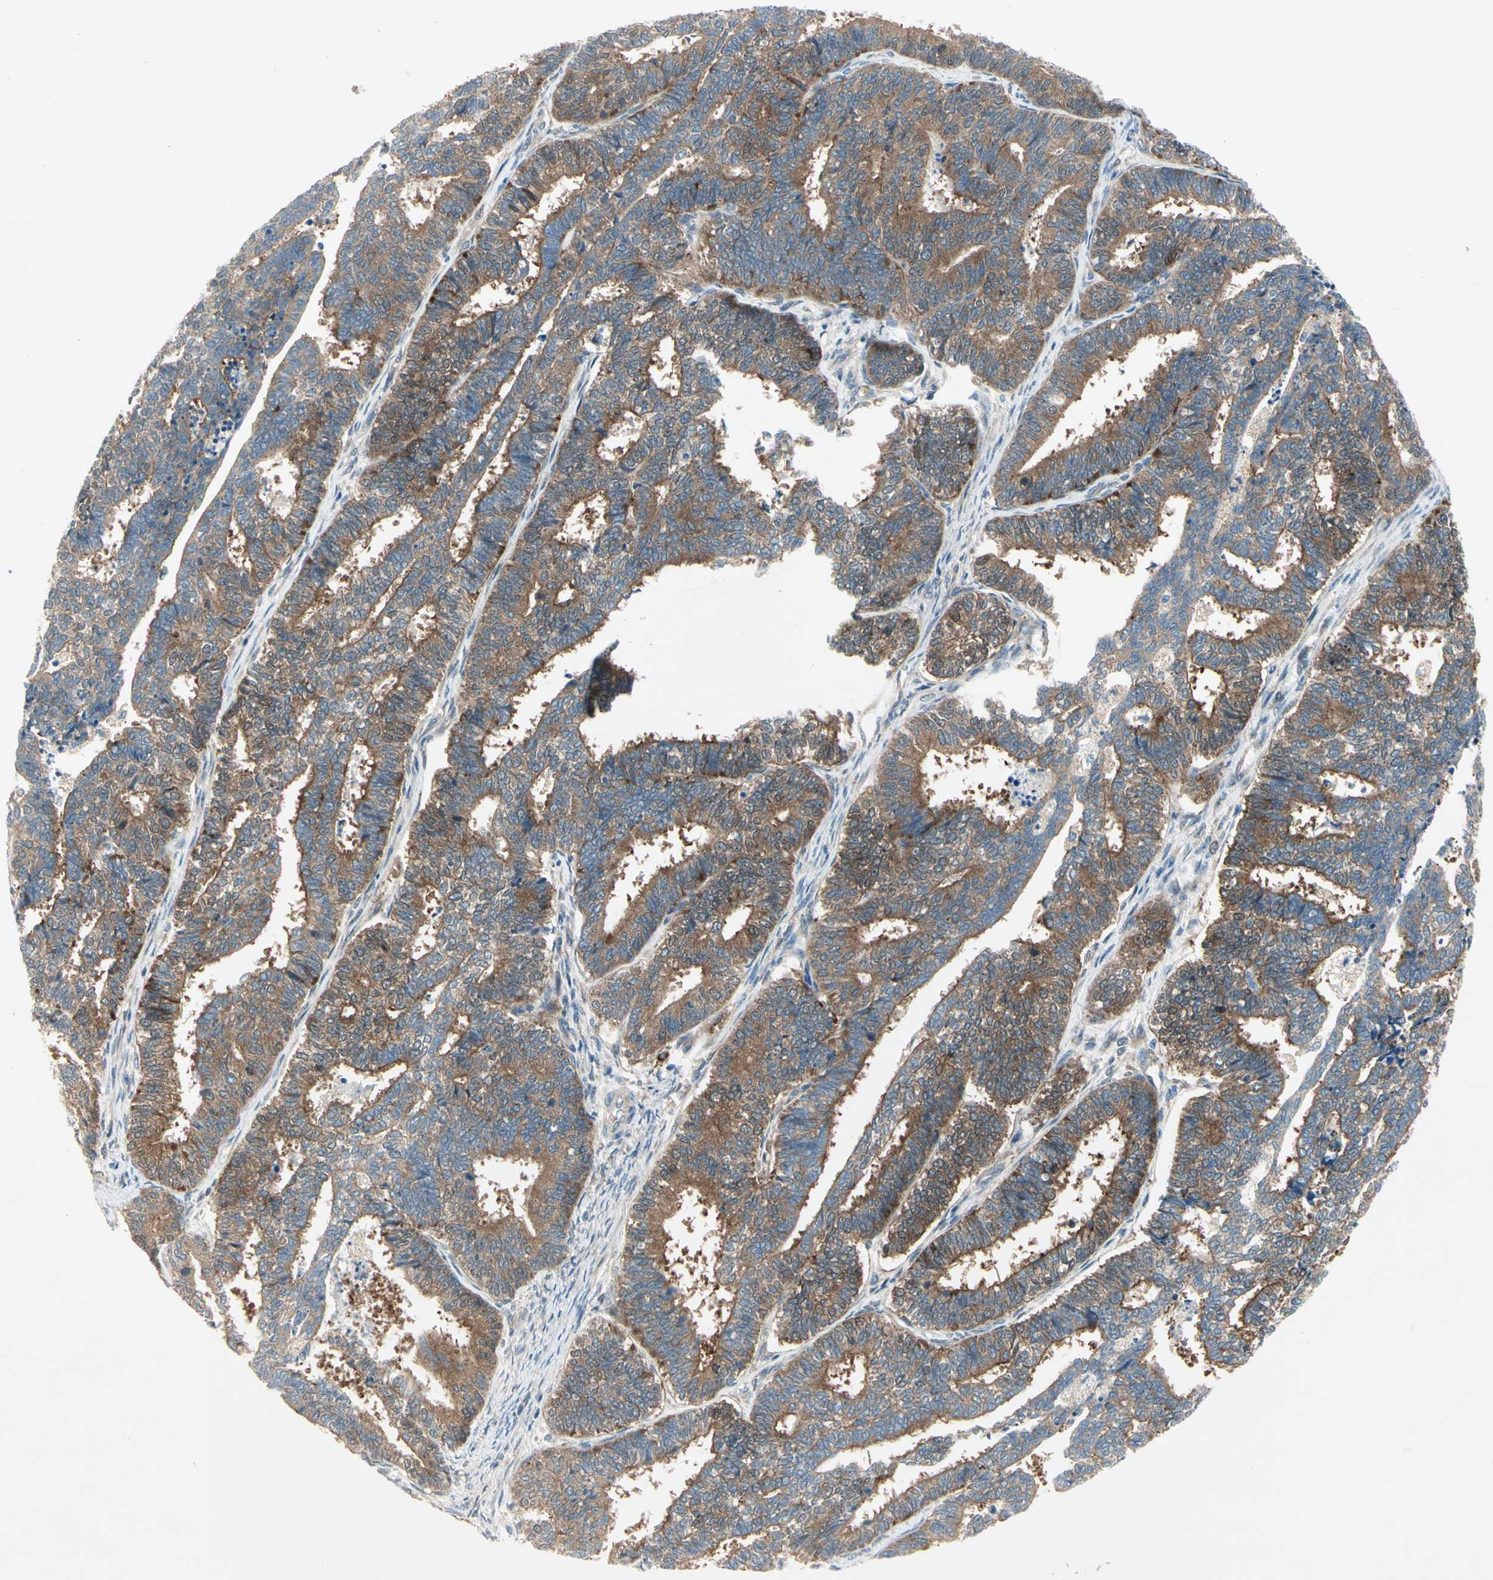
{"staining": {"intensity": "moderate", "quantity": ">75%", "location": "cytoplasmic/membranous"}, "tissue": "endometrial cancer", "cell_type": "Tumor cells", "image_type": "cancer", "snomed": [{"axis": "morphology", "description": "Adenocarcinoma, NOS"}, {"axis": "topography", "description": "Endometrium"}], "caption": "Immunohistochemistry of human adenocarcinoma (endometrial) demonstrates medium levels of moderate cytoplasmic/membranous expression in about >75% of tumor cells.", "gene": "IL1R1", "patient": {"sex": "female", "age": 70}}